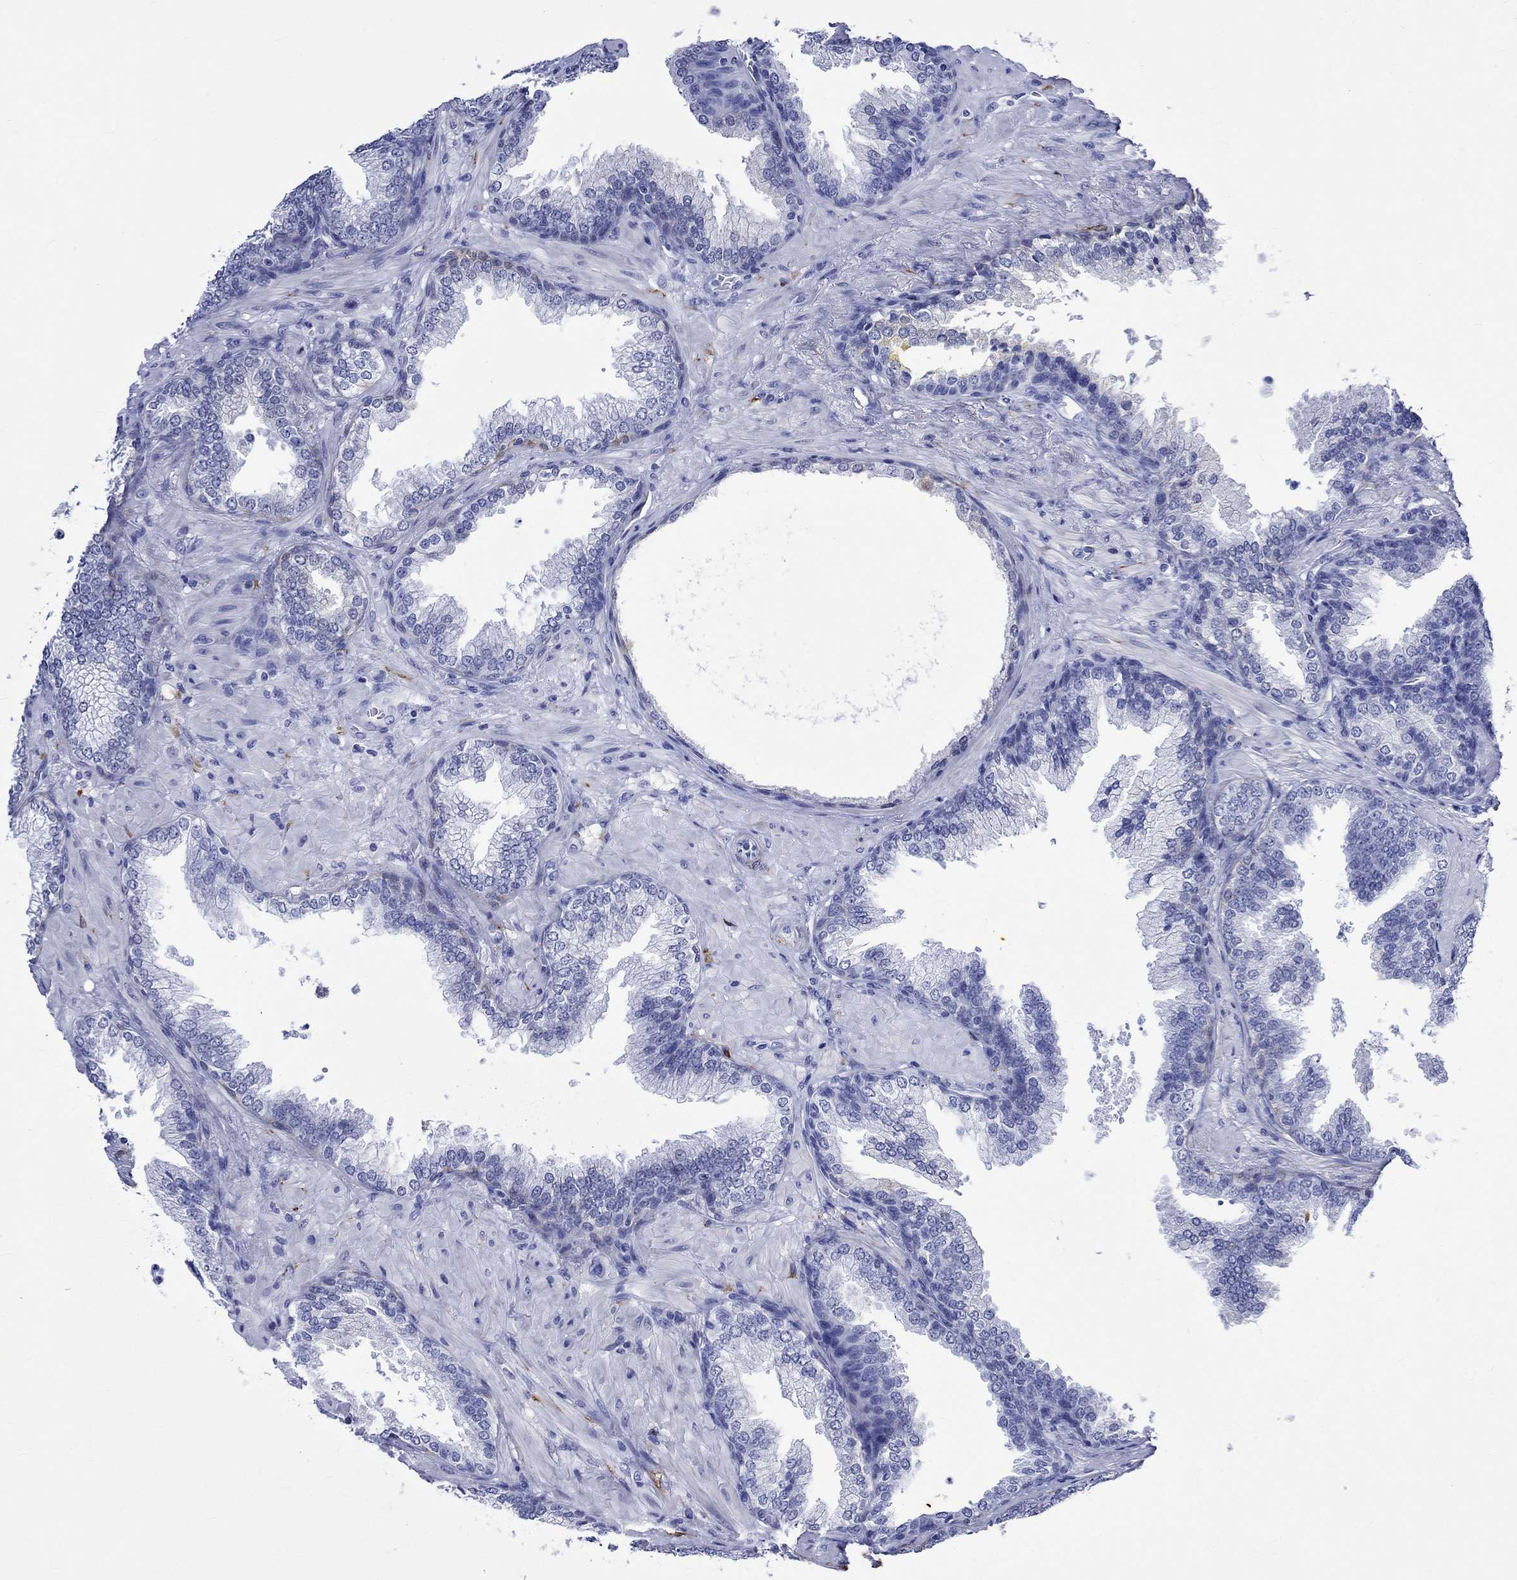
{"staining": {"intensity": "negative", "quantity": "none", "location": "none"}, "tissue": "prostate cancer", "cell_type": "Tumor cells", "image_type": "cancer", "snomed": [{"axis": "morphology", "description": "Adenocarcinoma, Low grade"}, {"axis": "topography", "description": "Prostate"}], "caption": "IHC of low-grade adenocarcinoma (prostate) exhibits no expression in tumor cells.", "gene": "CRYAB", "patient": {"sex": "male", "age": 68}}